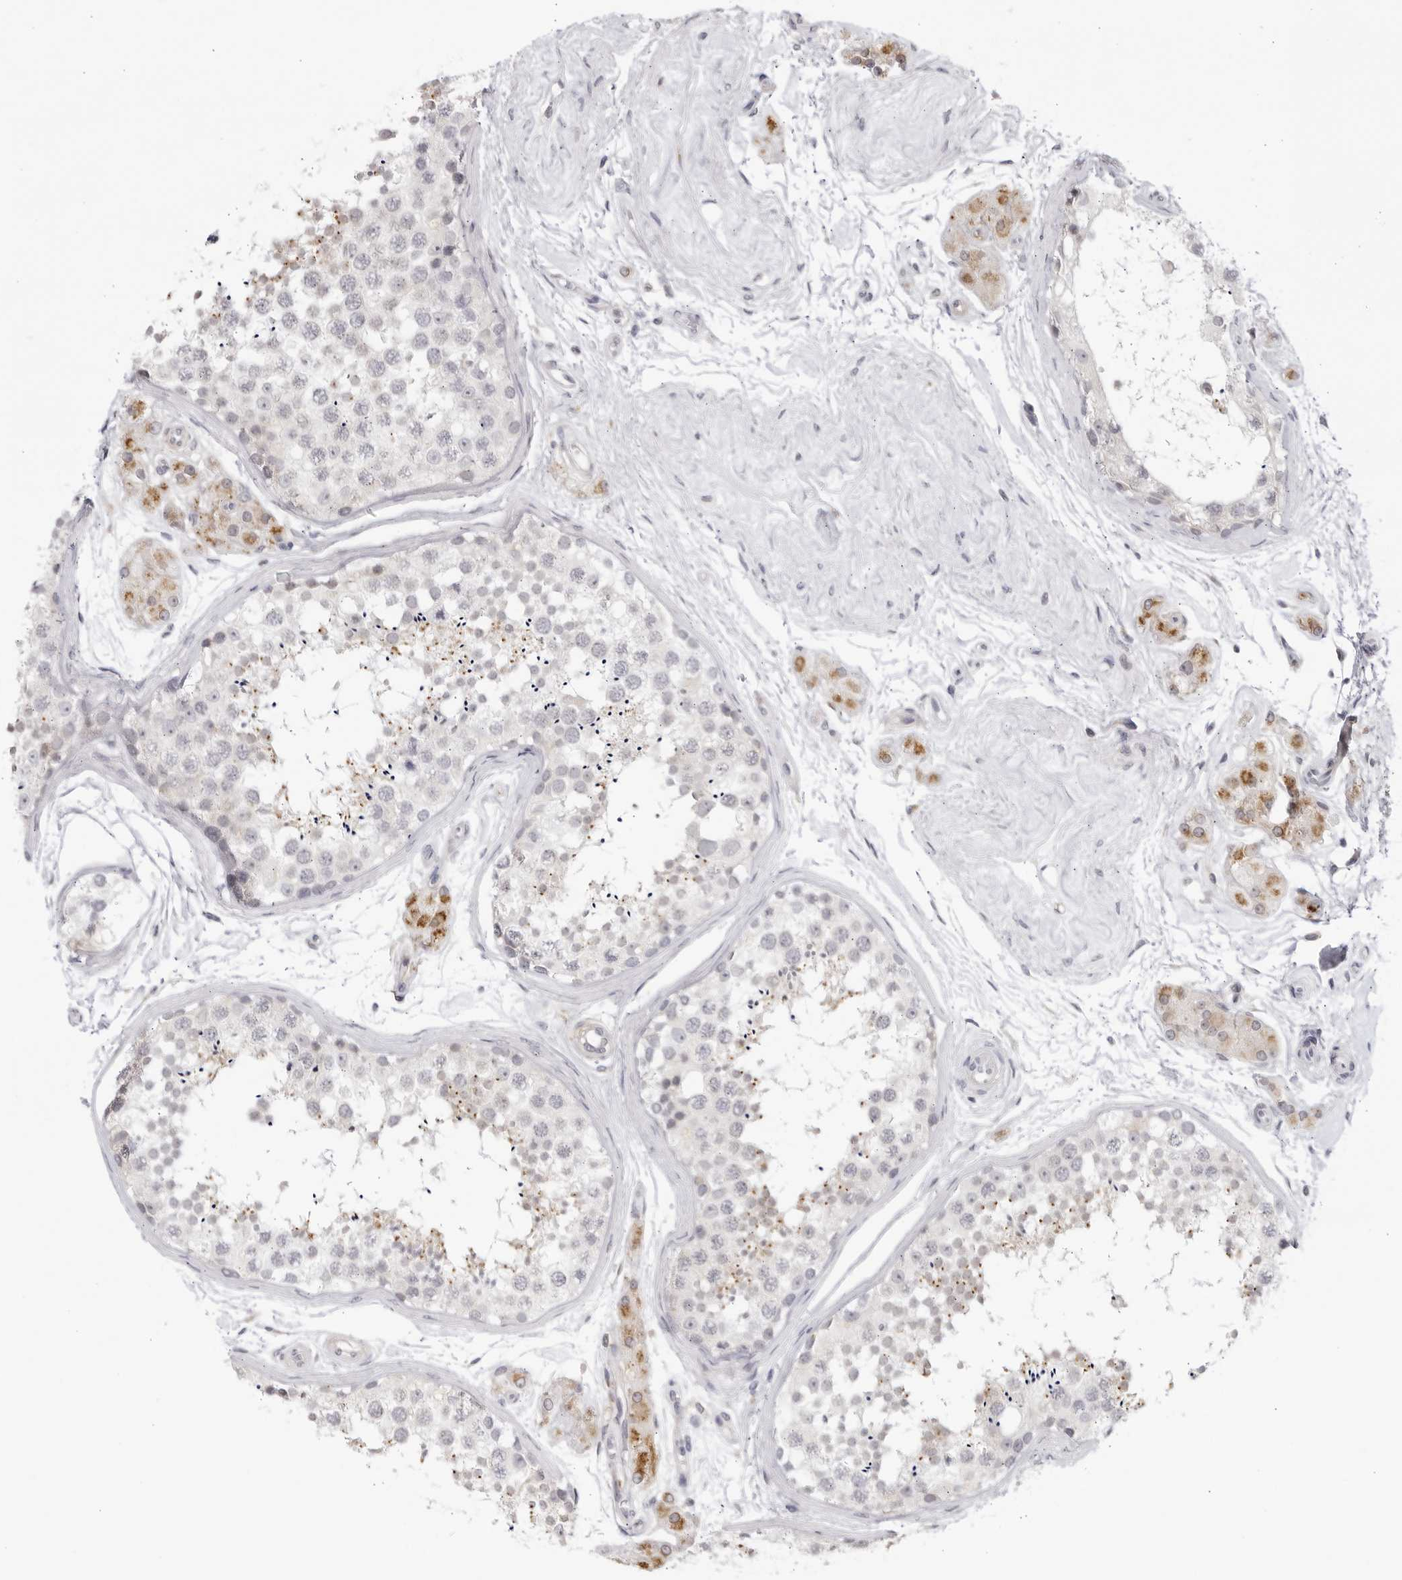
{"staining": {"intensity": "moderate", "quantity": "<25%", "location": "cytoplasmic/membranous"}, "tissue": "testis", "cell_type": "Cells in seminiferous ducts", "image_type": "normal", "snomed": [{"axis": "morphology", "description": "Normal tissue, NOS"}, {"axis": "topography", "description": "Testis"}], "caption": "Moderate cytoplasmic/membranous expression for a protein is seen in approximately <25% of cells in seminiferous ducts of normal testis using immunohistochemistry (IHC).", "gene": "CNBD1", "patient": {"sex": "male", "age": 56}}